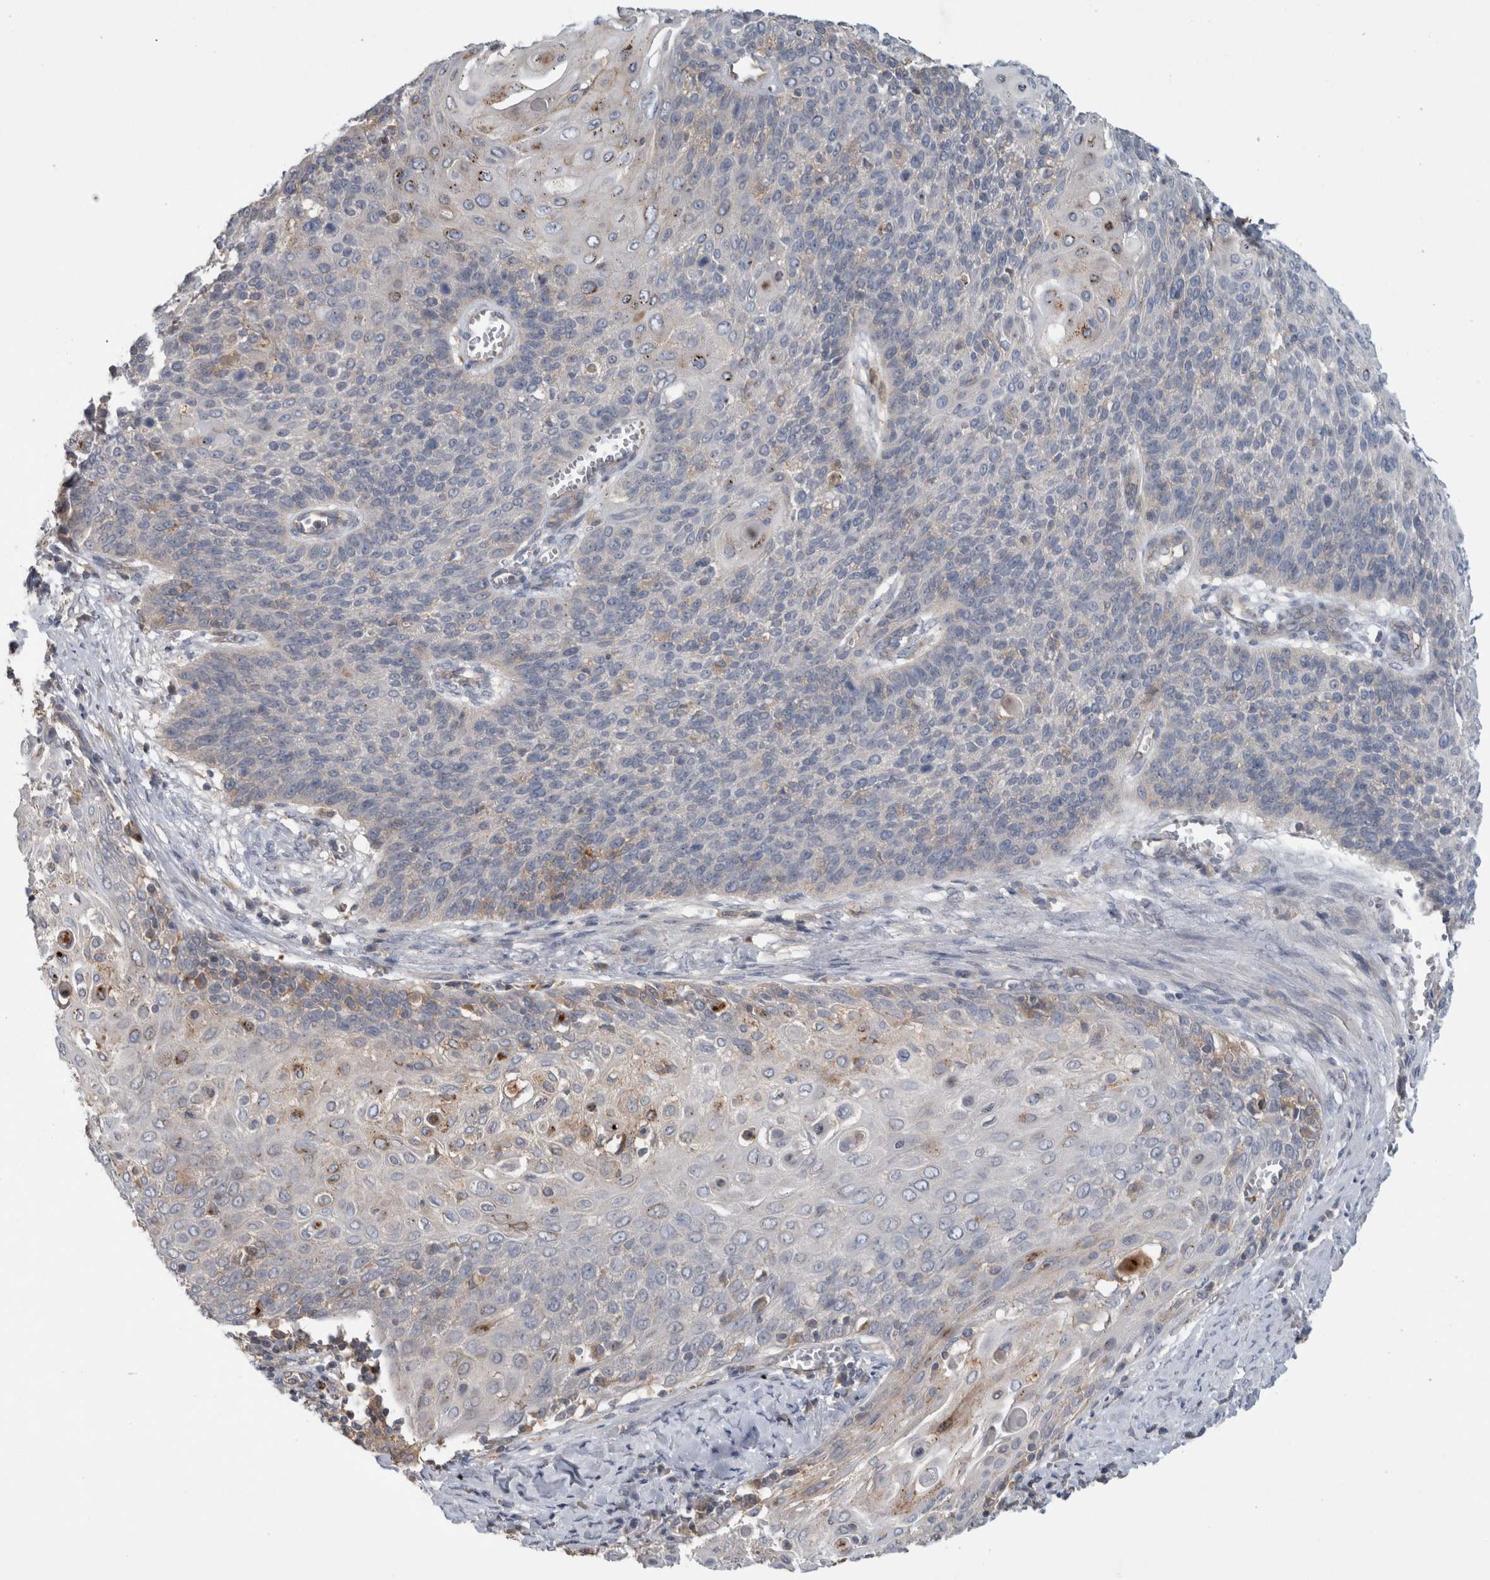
{"staining": {"intensity": "weak", "quantity": "<25%", "location": "cytoplasmic/membranous"}, "tissue": "cervical cancer", "cell_type": "Tumor cells", "image_type": "cancer", "snomed": [{"axis": "morphology", "description": "Squamous cell carcinoma, NOS"}, {"axis": "topography", "description": "Cervix"}], "caption": "There is no significant expression in tumor cells of cervical squamous cell carcinoma.", "gene": "TARBP1", "patient": {"sex": "female", "age": 39}}